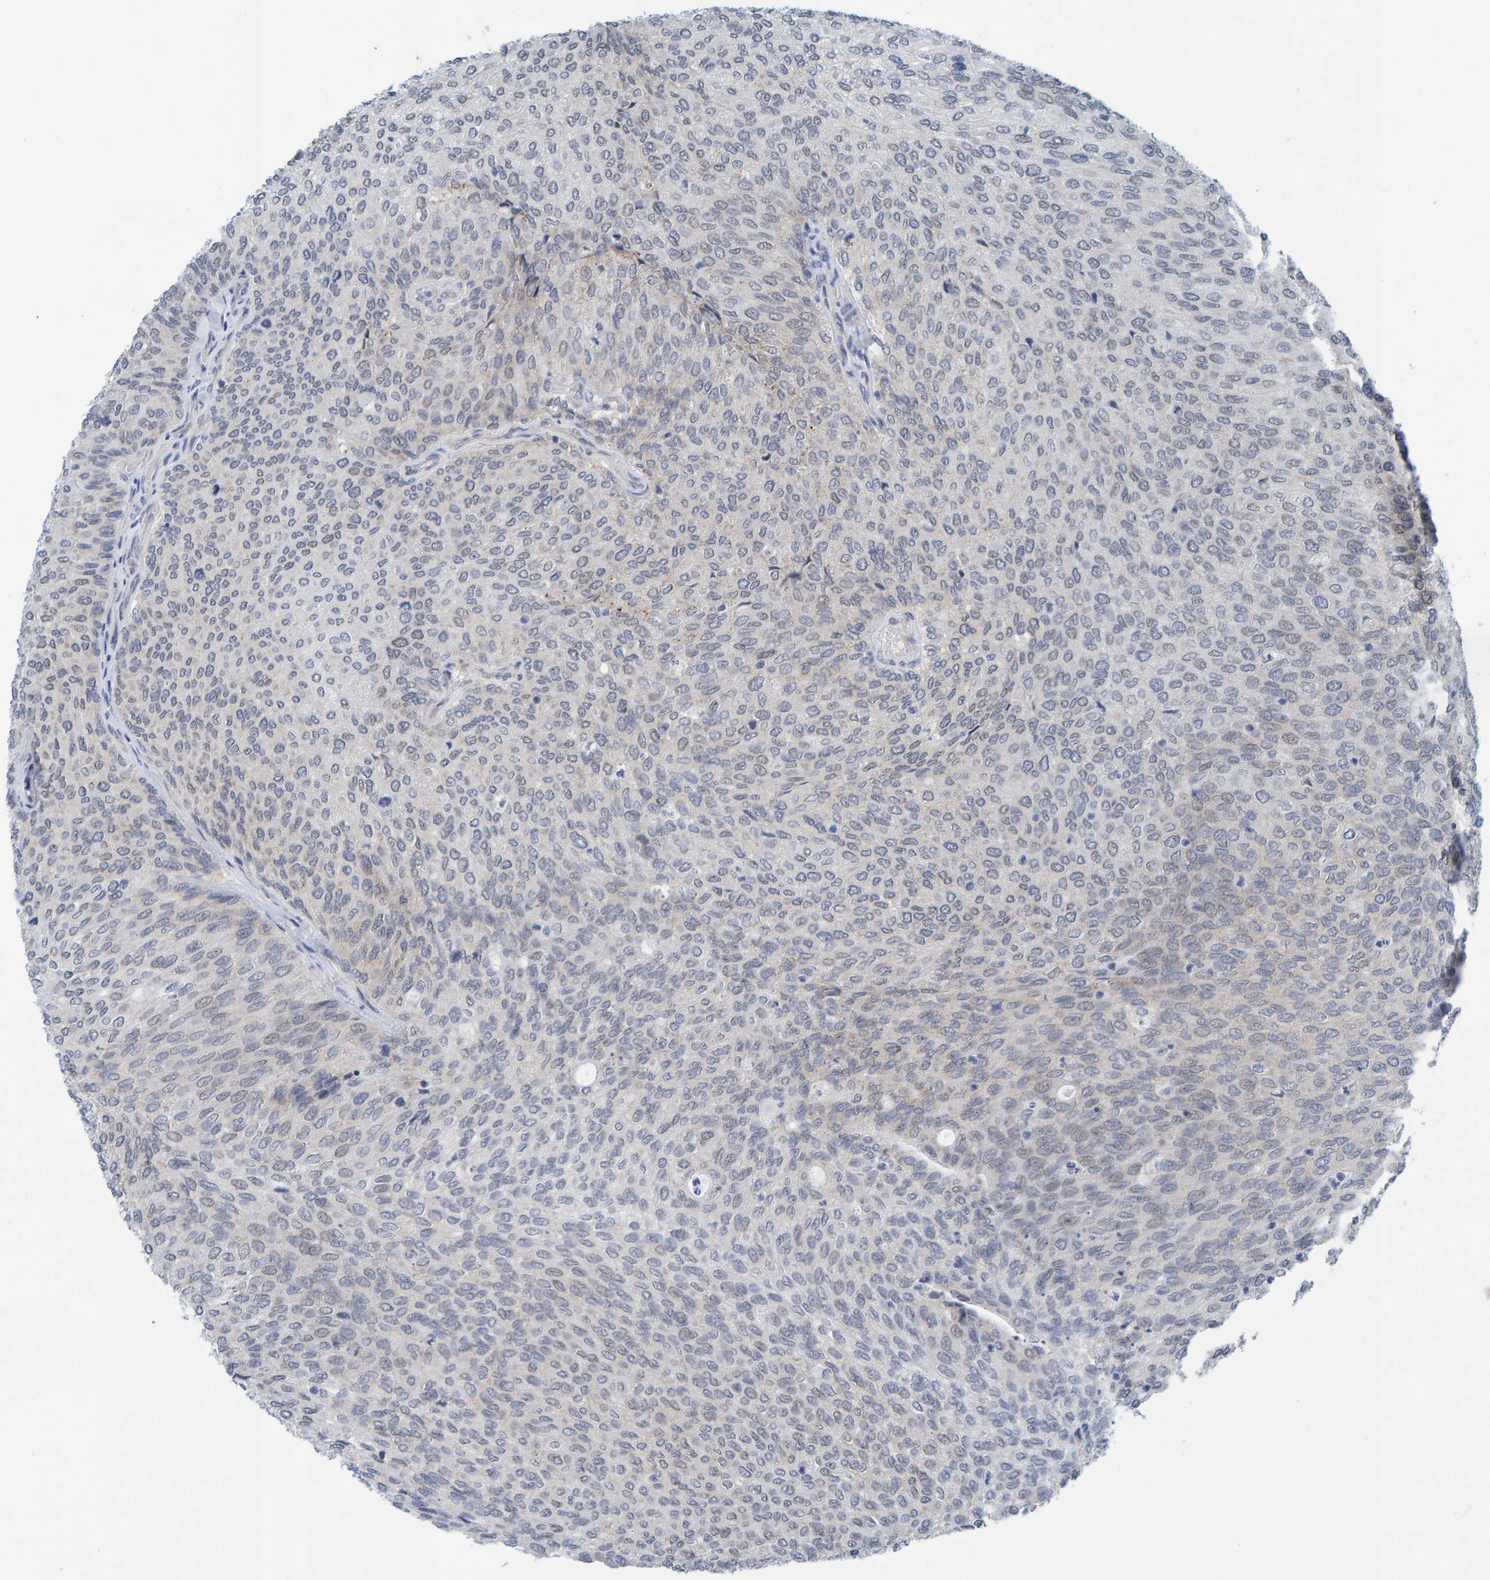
{"staining": {"intensity": "negative", "quantity": "none", "location": "none"}, "tissue": "urothelial cancer", "cell_type": "Tumor cells", "image_type": "cancer", "snomed": [{"axis": "morphology", "description": "Urothelial carcinoma, Low grade"}, {"axis": "topography", "description": "Urinary bladder"}], "caption": "Immunohistochemistry image of neoplastic tissue: low-grade urothelial carcinoma stained with DAB (3,3'-diaminobenzidine) reveals no significant protein staining in tumor cells.", "gene": "SCRN2", "patient": {"sex": "female", "age": 79}}